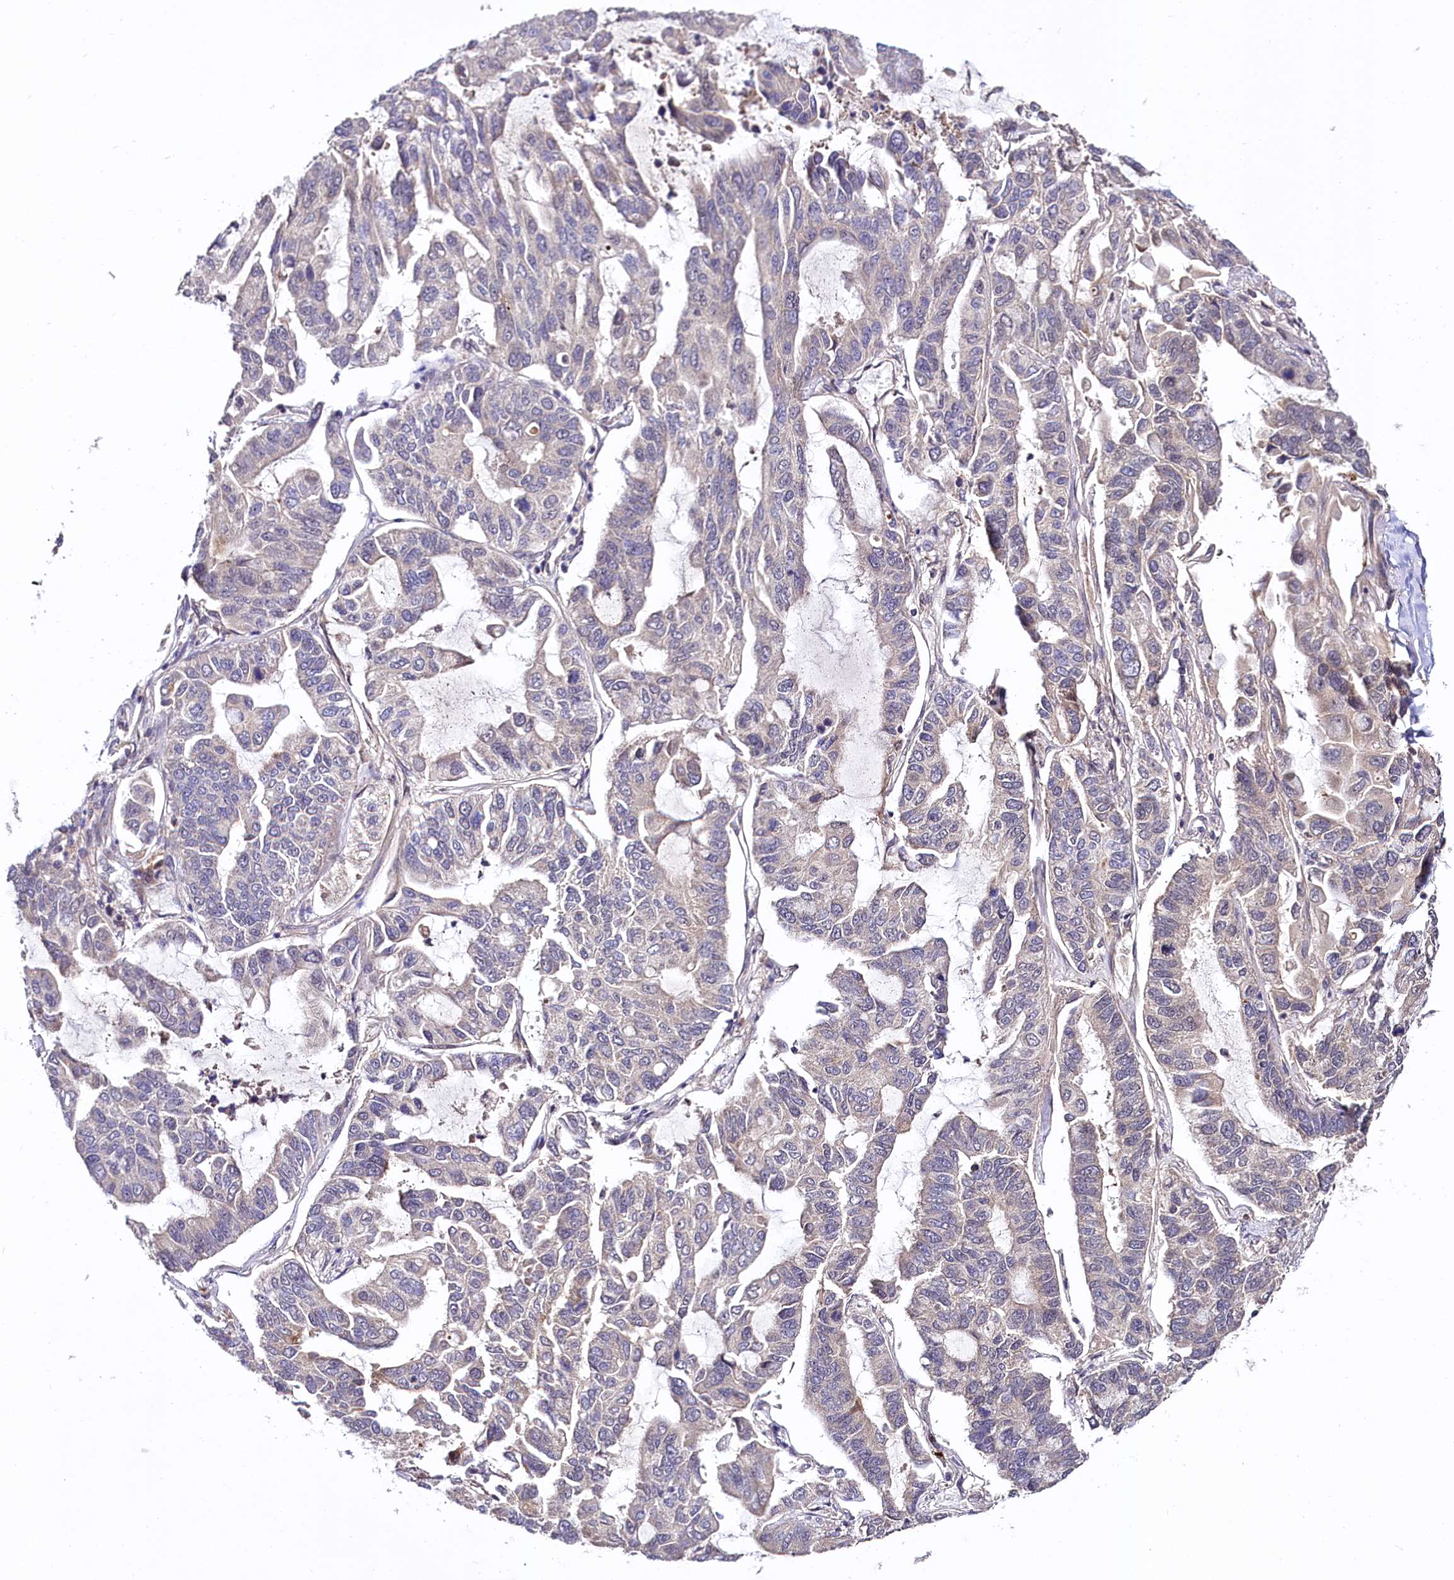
{"staining": {"intensity": "negative", "quantity": "none", "location": "none"}, "tissue": "lung cancer", "cell_type": "Tumor cells", "image_type": "cancer", "snomed": [{"axis": "morphology", "description": "Adenocarcinoma, NOS"}, {"axis": "topography", "description": "Lung"}], "caption": "An IHC micrograph of lung cancer (adenocarcinoma) is shown. There is no staining in tumor cells of lung cancer (adenocarcinoma).", "gene": "UBE3A", "patient": {"sex": "male", "age": 64}}